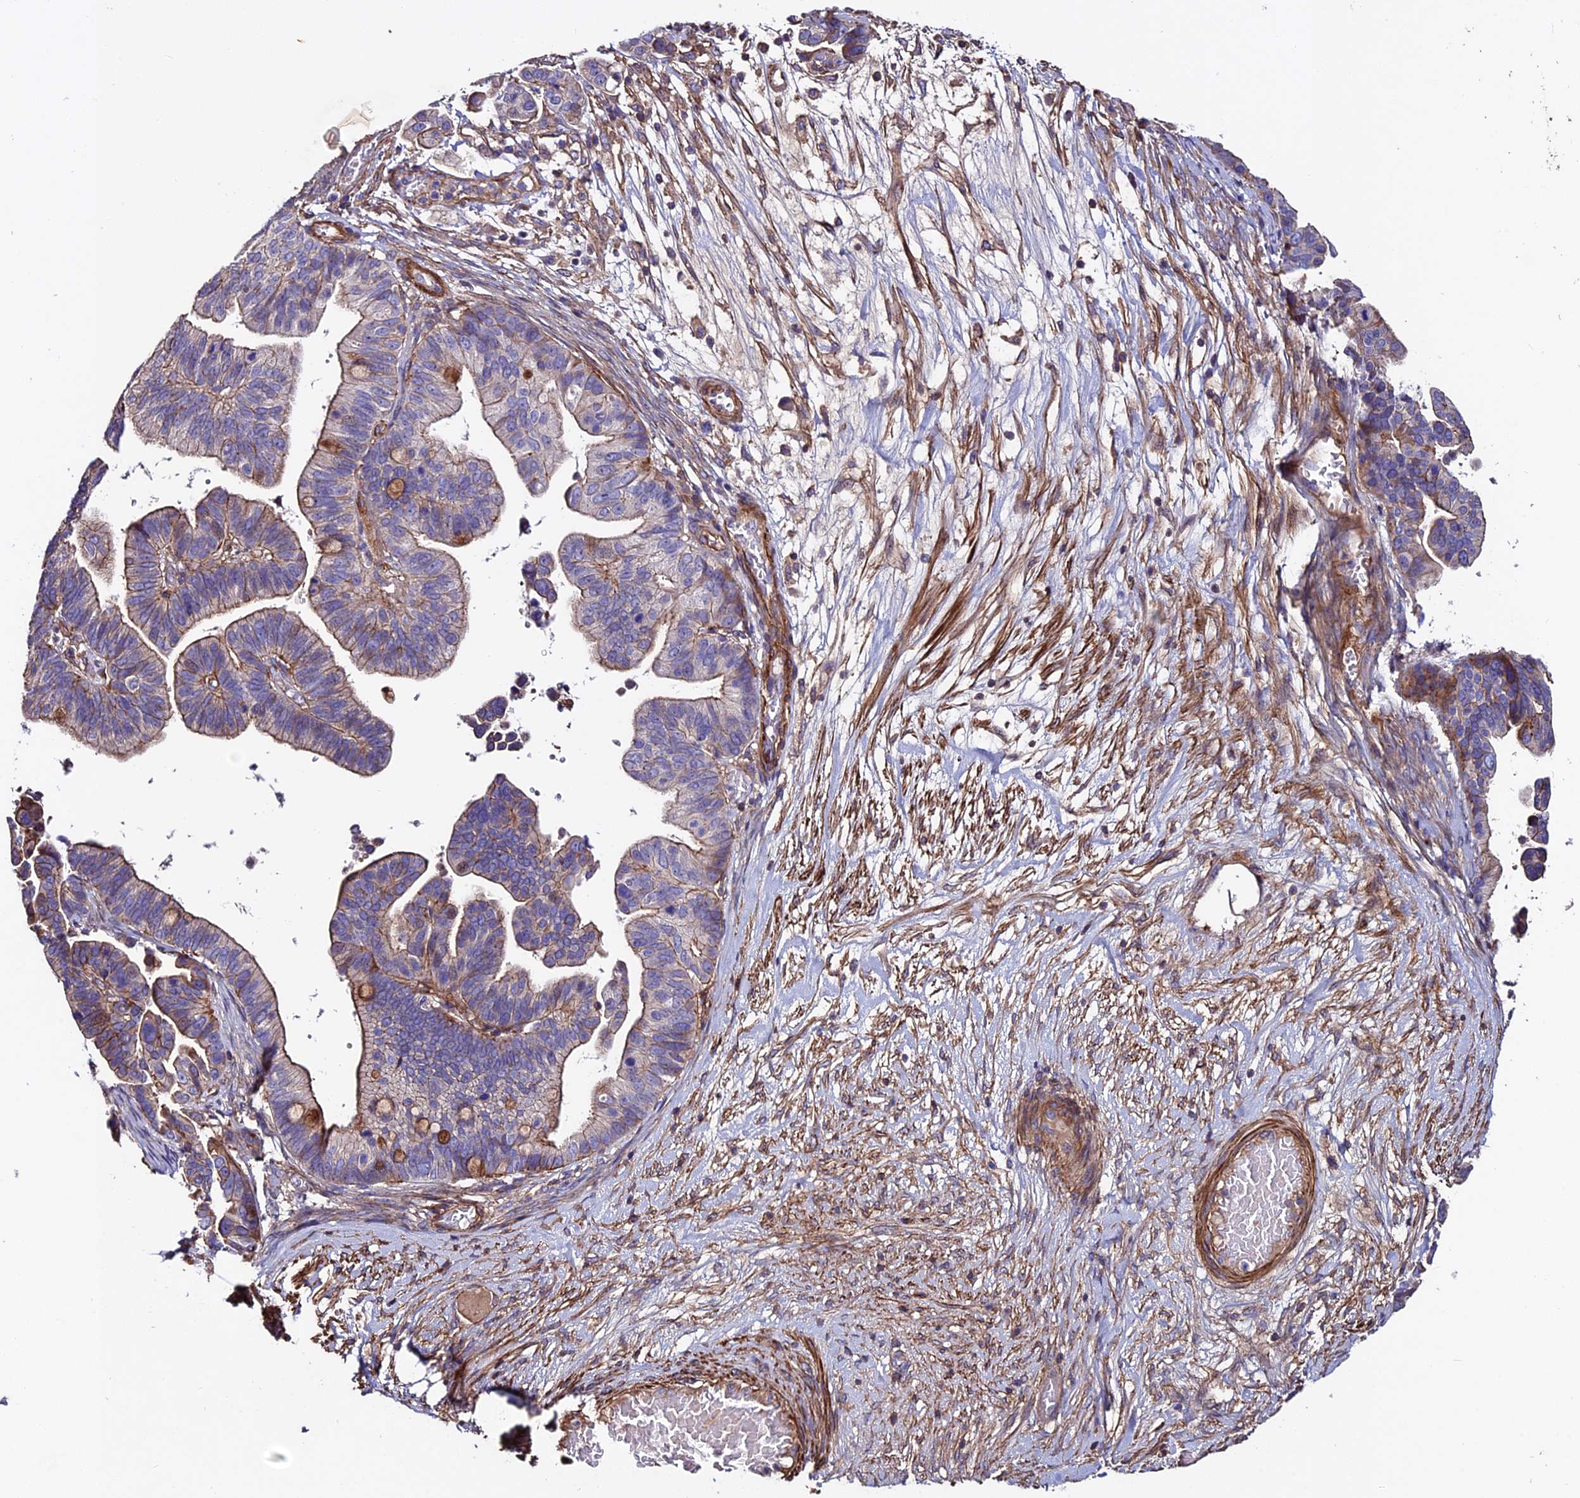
{"staining": {"intensity": "weak", "quantity": "25%-75%", "location": "cytoplasmic/membranous"}, "tissue": "ovarian cancer", "cell_type": "Tumor cells", "image_type": "cancer", "snomed": [{"axis": "morphology", "description": "Cystadenocarcinoma, serous, NOS"}, {"axis": "topography", "description": "Ovary"}], "caption": "Serous cystadenocarcinoma (ovarian) was stained to show a protein in brown. There is low levels of weak cytoplasmic/membranous expression in approximately 25%-75% of tumor cells.", "gene": "EVA1B", "patient": {"sex": "female", "age": 56}}